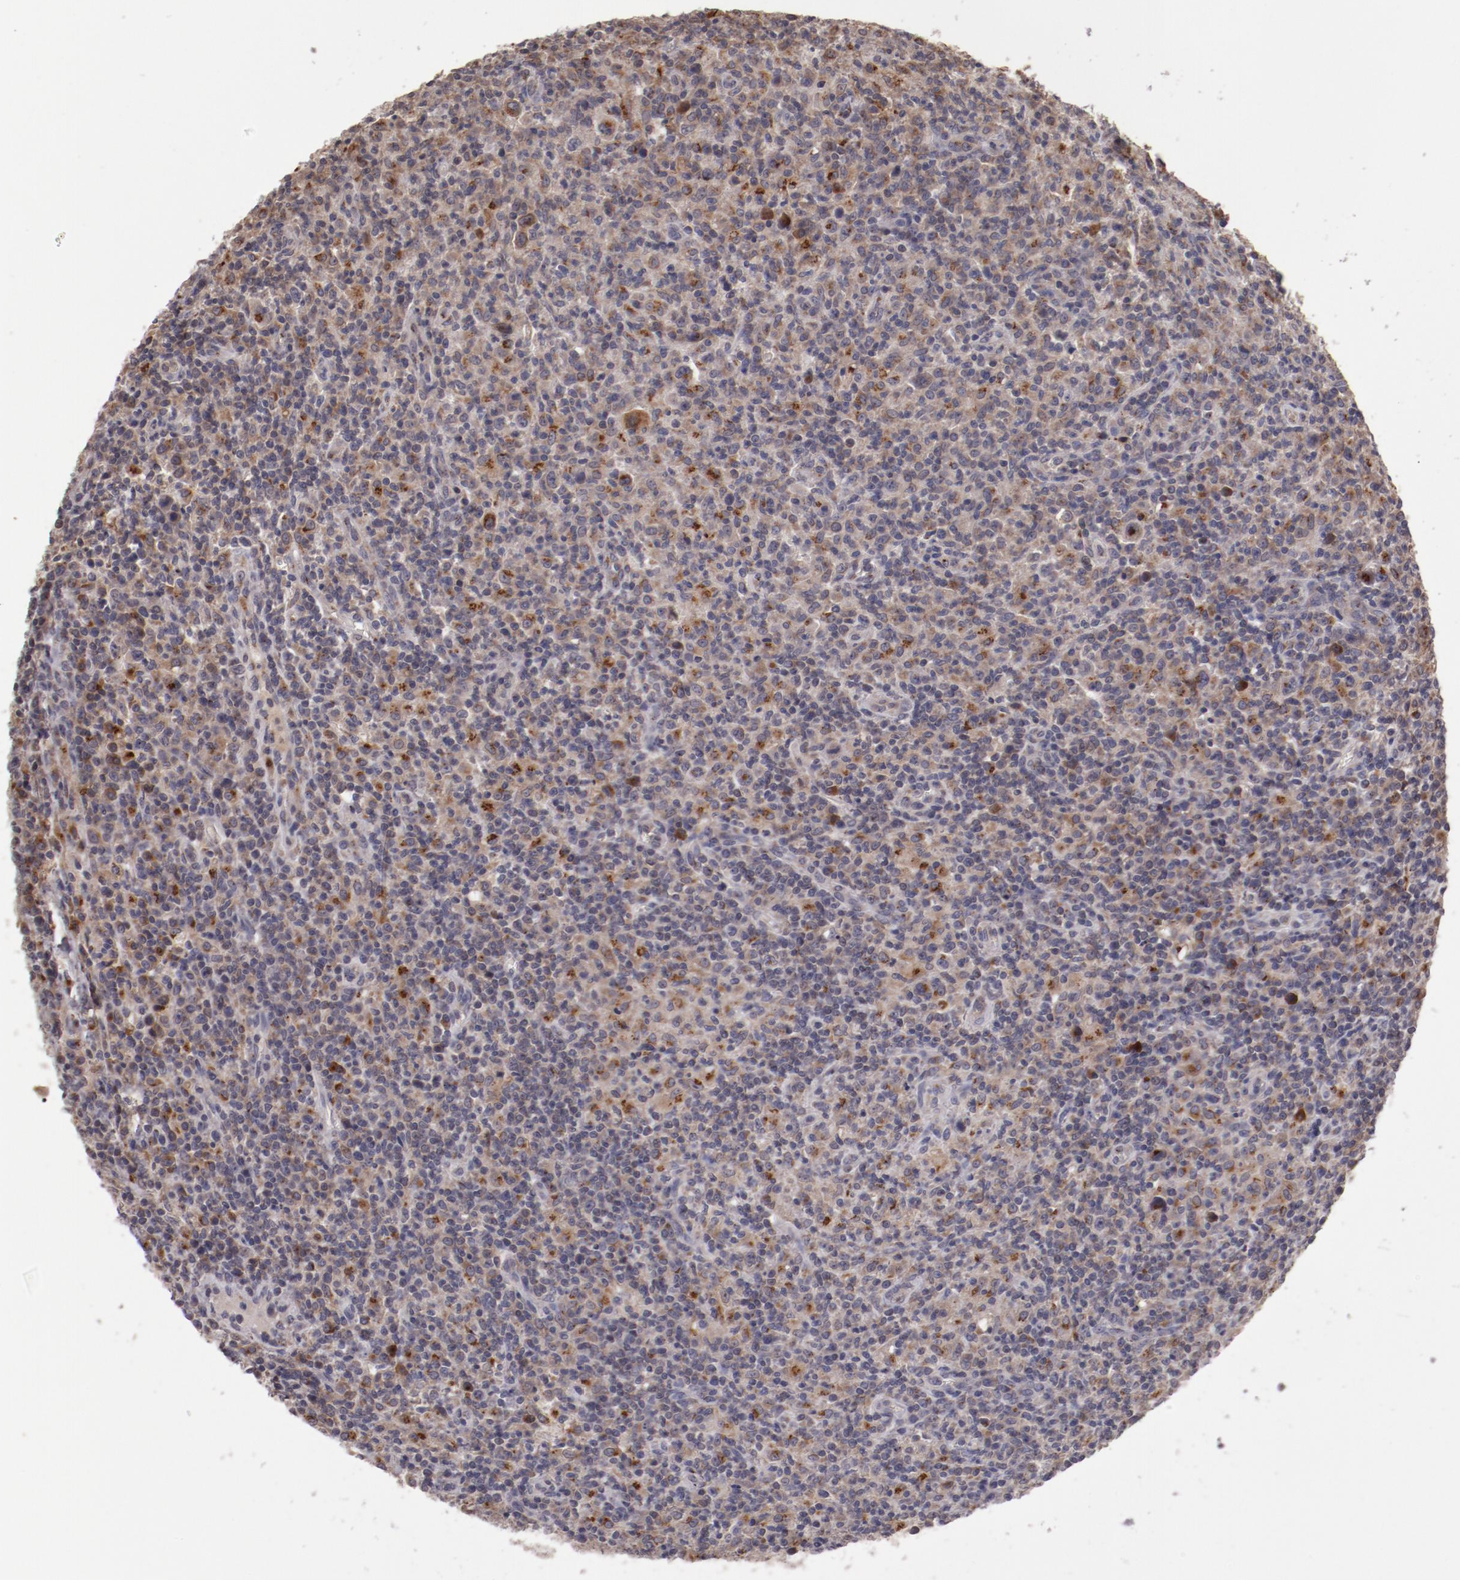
{"staining": {"intensity": "moderate", "quantity": "25%-75%", "location": "cytoplasmic/membranous"}, "tissue": "lymphoma", "cell_type": "Tumor cells", "image_type": "cancer", "snomed": [{"axis": "morphology", "description": "Hodgkin's disease, NOS"}, {"axis": "topography", "description": "Lymph node"}], "caption": "IHC of lymphoma shows medium levels of moderate cytoplasmic/membranous positivity in approximately 25%-75% of tumor cells.", "gene": "IL12A", "patient": {"sex": "male", "age": 65}}